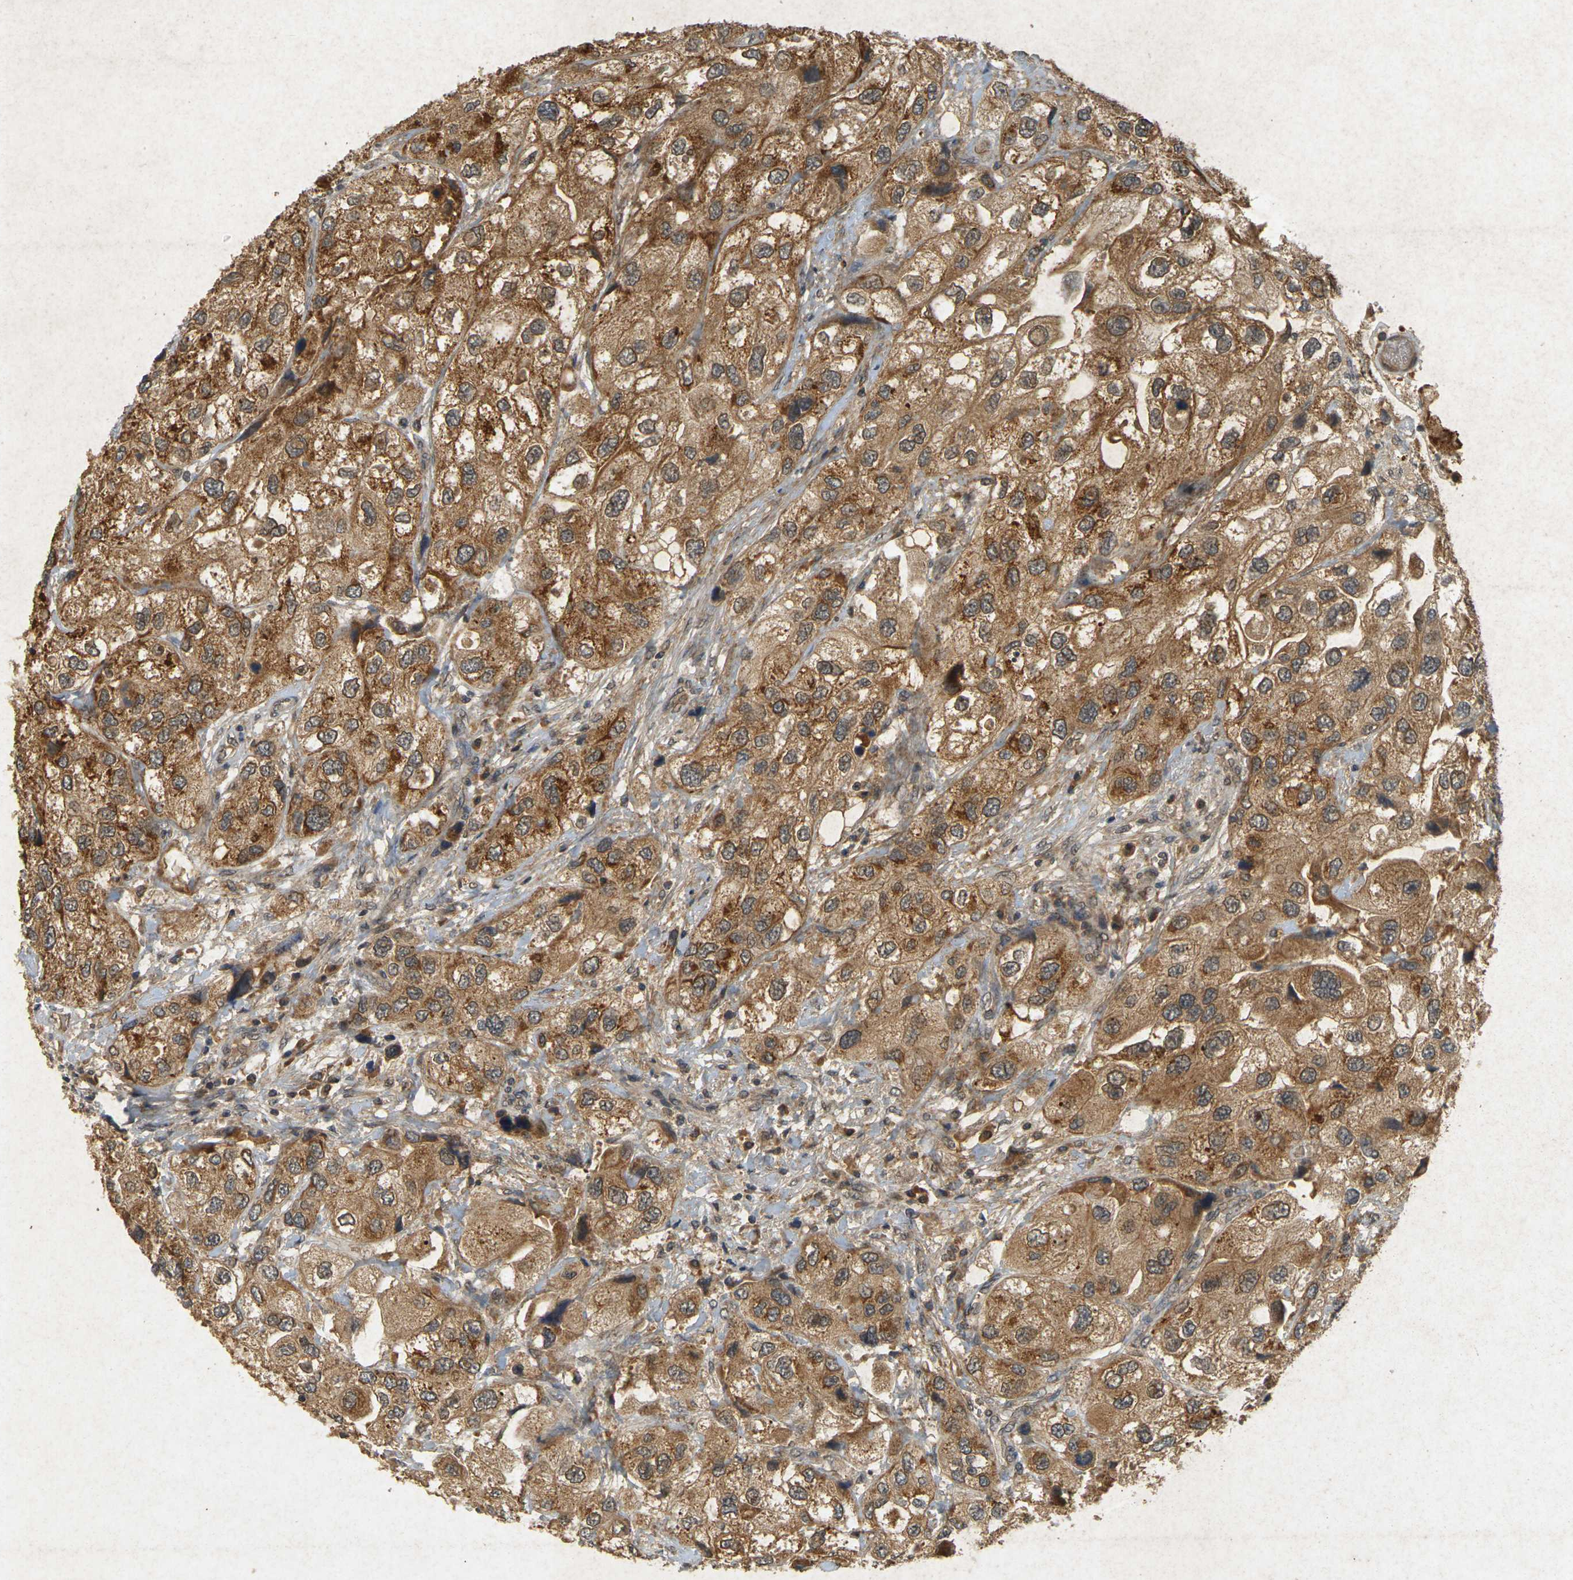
{"staining": {"intensity": "strong", "quantity": ">75%", "location": "cytoplasmic/membranous"}, "tissue": "urothelial cancer", "cell_type": "Tumor cells", "image_type": "cancer", "snomed": [{"axis": "morphology", "description": "Urothelial carcinoma, High grade"}, {"axis": "topography", "description": "Urinary bladder"}], "caption": "This image reveals urothelial cancer stained with IHC to label a protein in brown. The cytoplasmic/membranous of tumor cells show strong positivity for the protein. Nuclei are counter-stained blue.", "gene": "ERN1", "patient": {"sex": "female", "age": 64}}